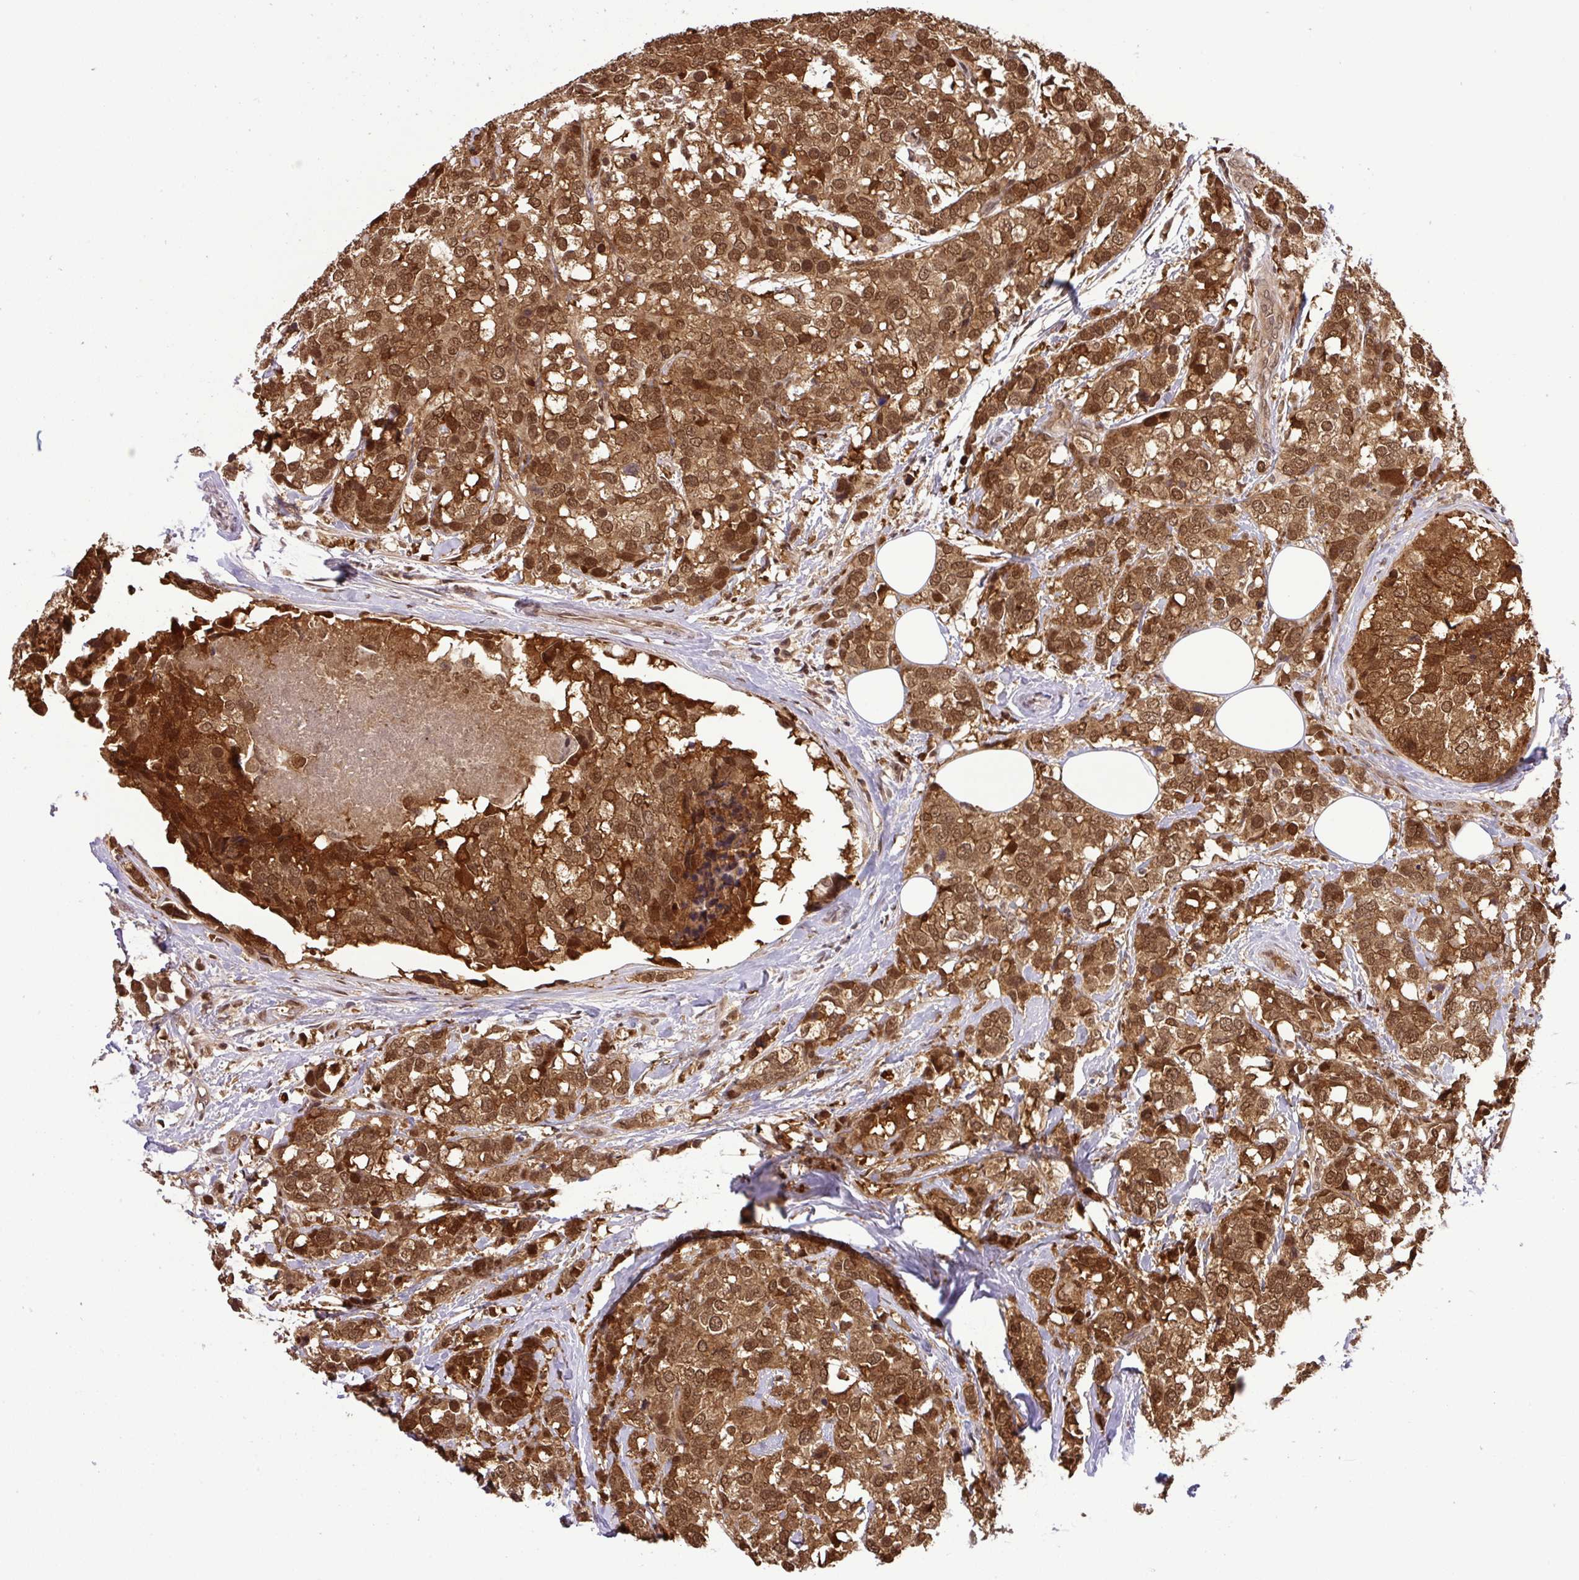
{"staining": {"intensity": "strong", "quantity": ">75%", "location": "cytoplasmic/membranous,nuclear"}, "tissue": "breast cancer", "cell_type": "Tumor cells", "image_type": "cancer", "snomed": [{"axis": "morphology", "description": "Lobular carcinoma"}, {"axis": "topography", "description": "Breast"}], "caption": "Immunohistochemistry image of neoplastic tissue: human breast cancer stained using immunohistochemistry (IHC) shows high levels of strong protein expression localized specifically in the cytoplasmic/membranous and nuclear of tumor cells, appearing as a cytoplasmic/membranous and nuclear brown color.", "gene": "SGTA", "patient": {"sex": "female", "age": 59}}